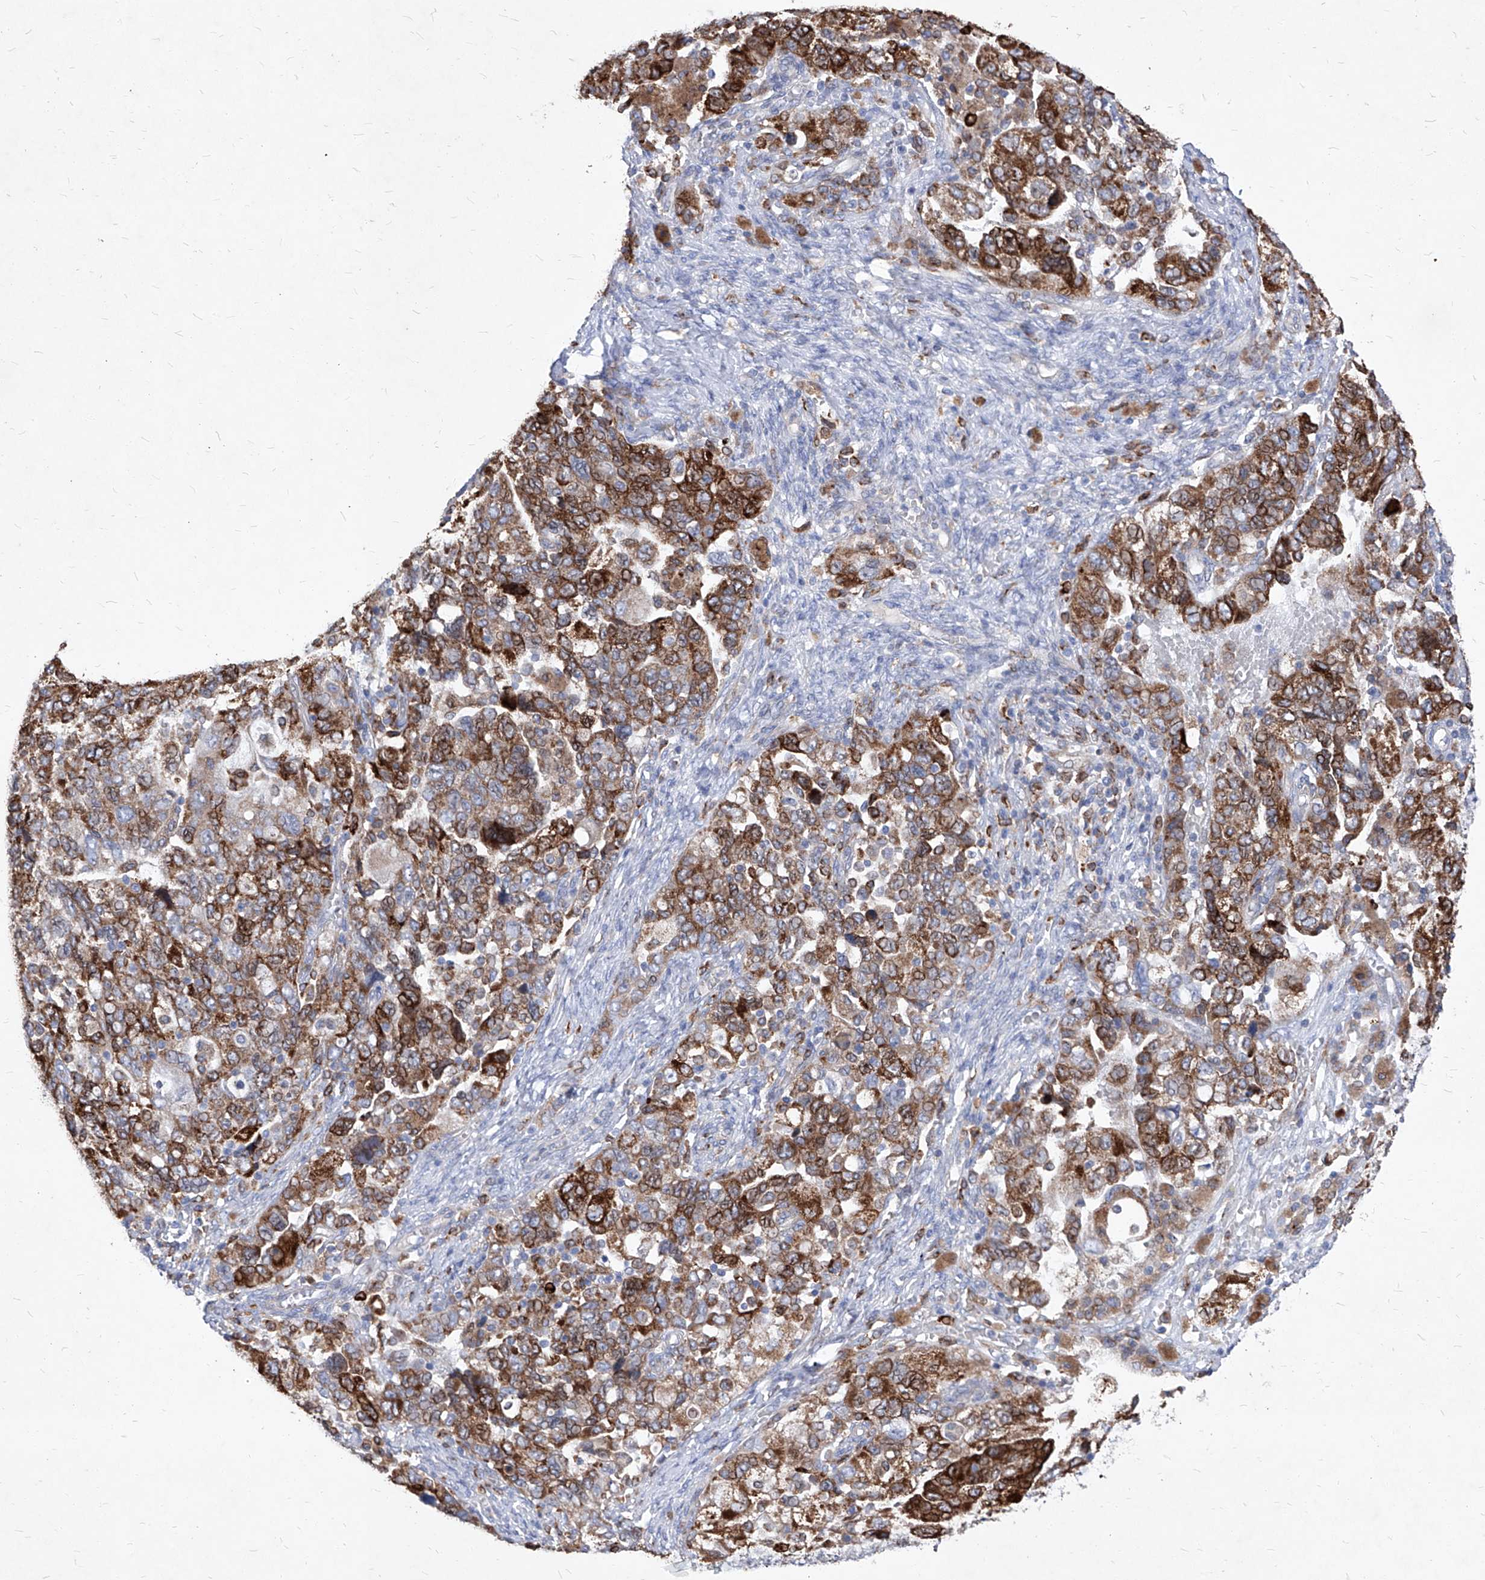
{"staining": {"intensity": "strong", "quantity": ">75%", "location": "cytoplasmic/membranous"}, "tissue": "ovarian cancer", "cell_type": "Tumor cells", "image_type": "cancer", "snomed": [{"axis": "morphology", "description": "Carcinoma, NOS"}, {"axis": "morphology", "description": "Cystadenocarcinoma, serous, NOS"}, {"axis": "topography", "description": "Ovary"}], "caption": "An immunohistochemistry (IHC) micrograph of tumor tissue is shown. Protein staining in brown highlights strong cytoplasmic/membranous positivity in ovarian cancer (carcinoma) within tumor cells. The protein is shown in brown color, while the nuclei are stained blue.", "gene": "UBOX5", "patient": {"sex": "female", "age": 69}}